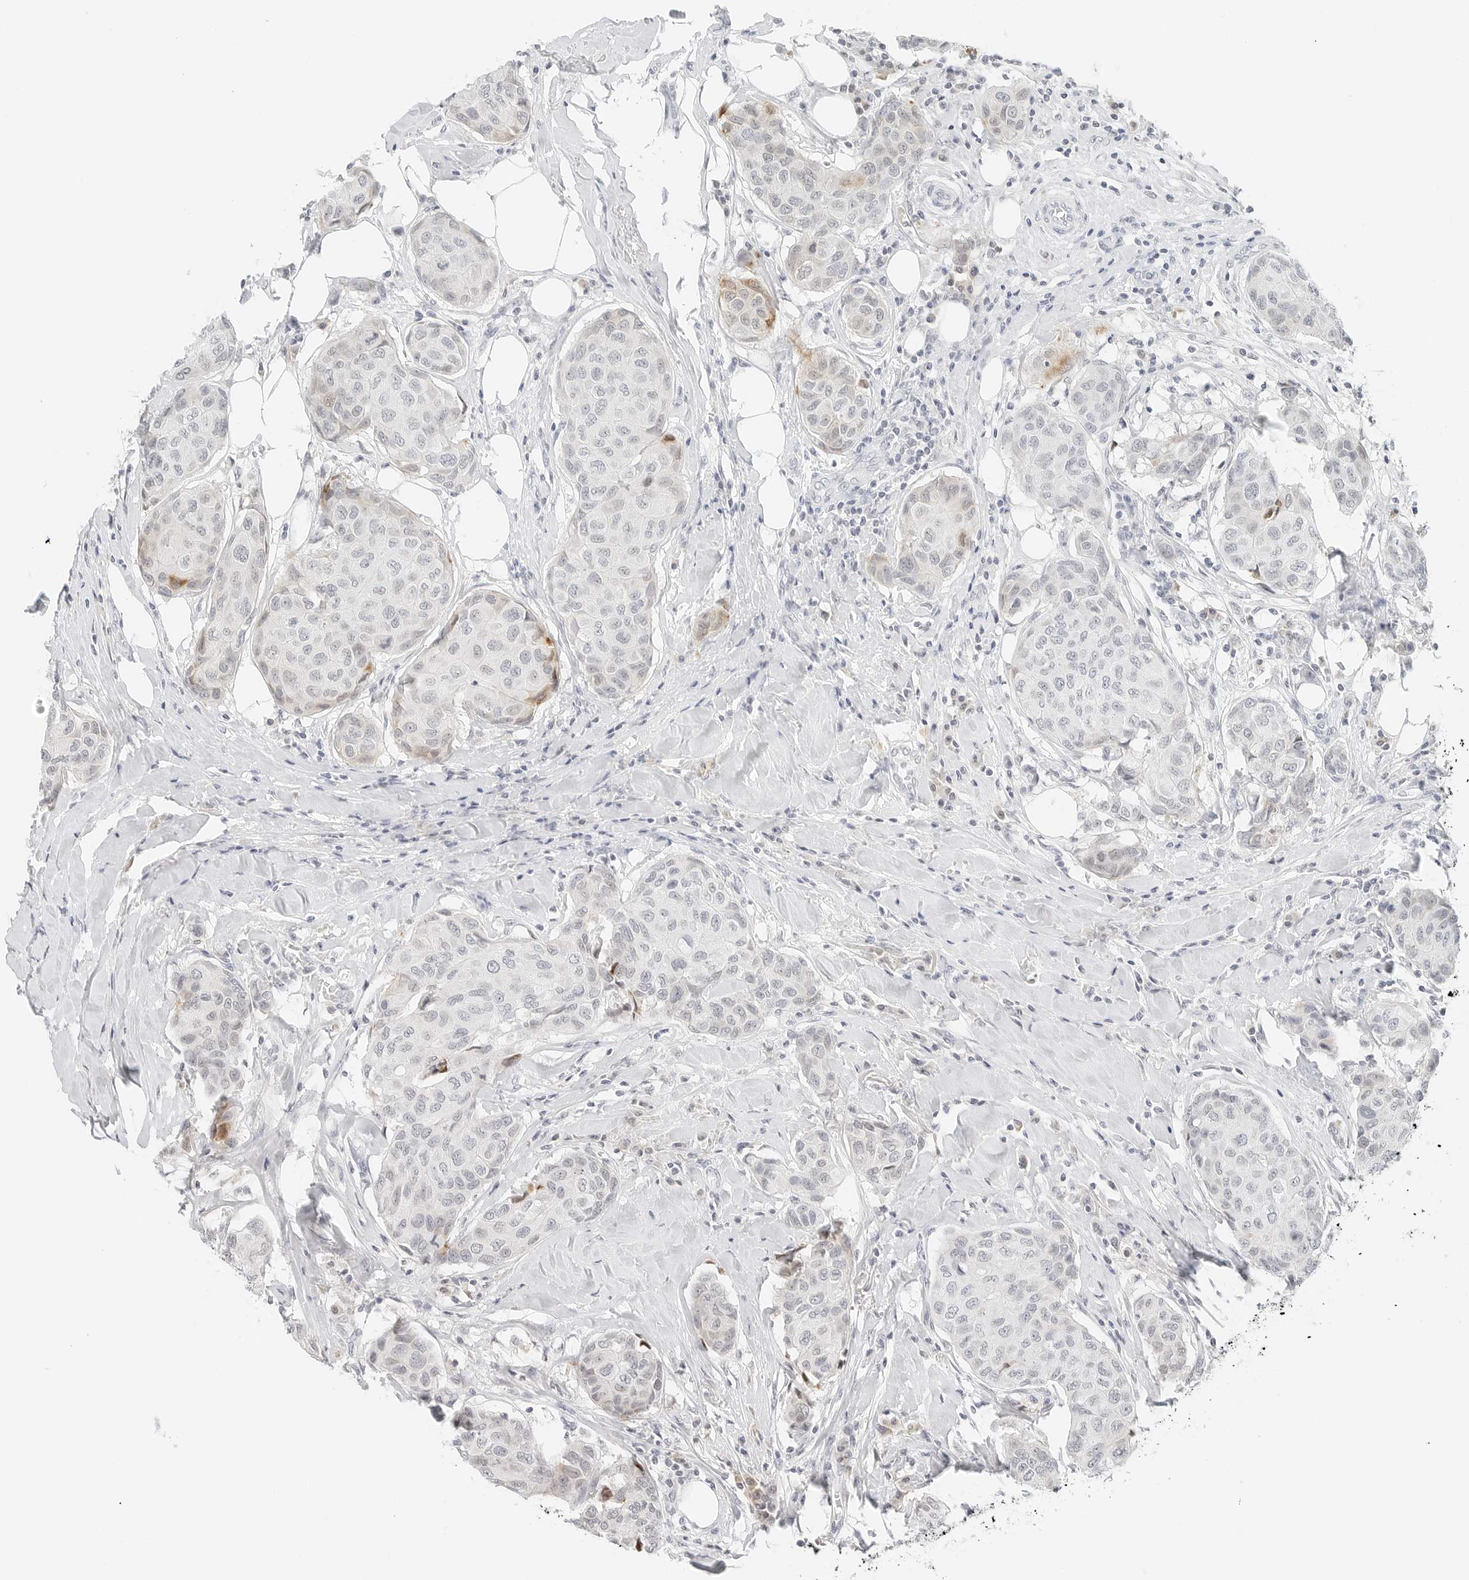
{"staining": {"intensity": "moderate", "quantity": "<25%", "location": "cytoplasmic/membranous"}, "tissue": "breast cancer", "cell_type": "Tumor cells", "image_type": "cancer", "snomed": [{"axis": "morphology", "description": "Duct carcinoma"}, {"axis": "topography", "description": "Breast"}], "caption": "Immunohistochemistry of human breast cancer (intraductal carcinoma) demonstrates low levels of moderate cytoplasmic/membranous staining in about <25% of tumor cells.", "gene": "NEO1", "patient": {"sex": "female", "age": 80}}